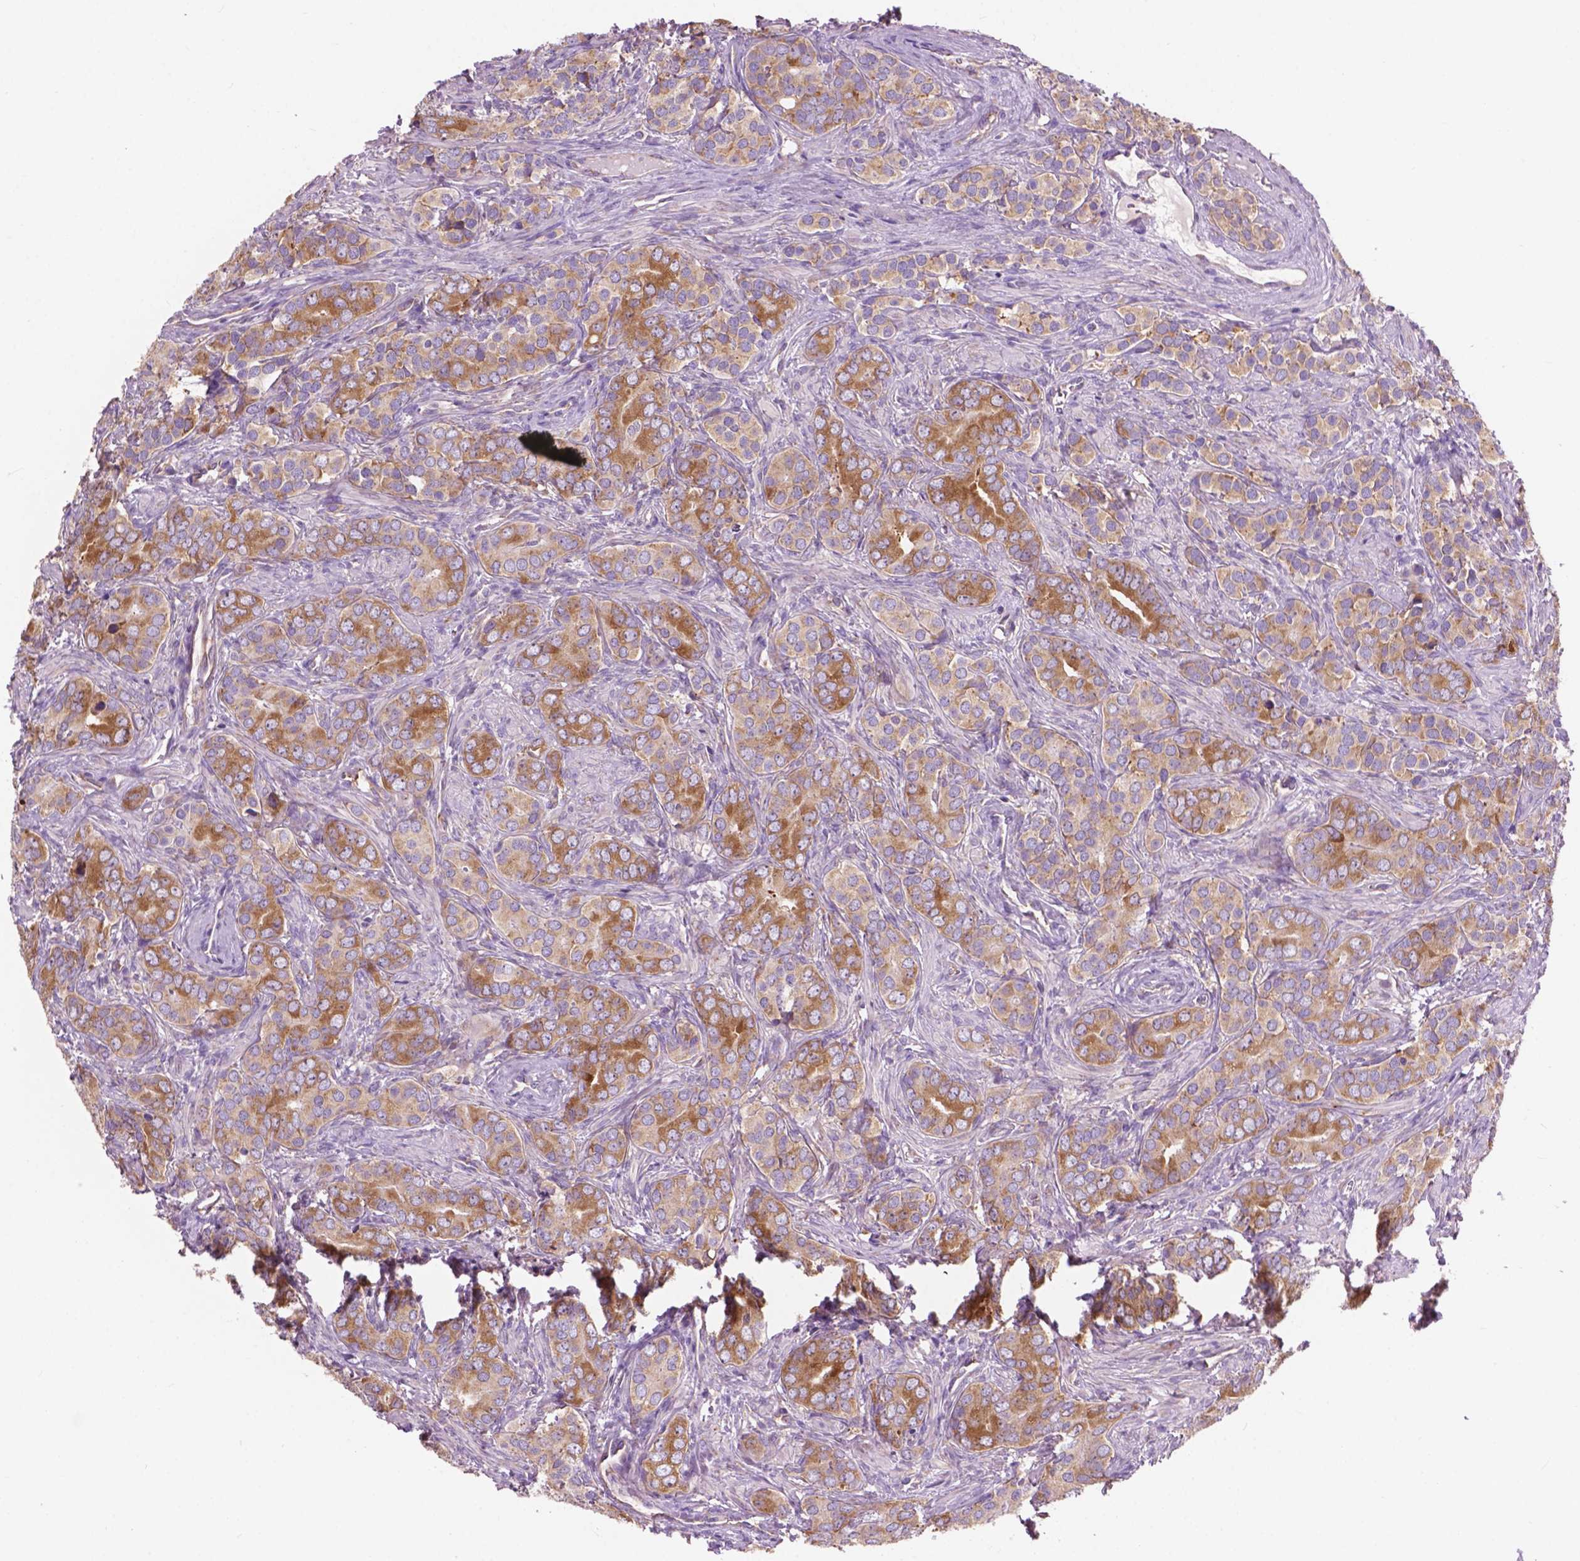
{"staining": {"intensity": "moderate", "quantity": ">75%", "location": "cytoplasmic/membranous"}, "tissue": "prostate cancer", "cell_type": "Tumor cells", "image_type": "cancer", "snomed": [{"axis": "morphology", "description": "Adenocarcinoma, High grade"}, {"axis": "topography", "description": "Prostate"}], "caption": "Moderate cytoplasmic/membranous staining for a protein is seen in about >75% of tumor cells of prostate adenocarcinoma (high-grade) using immunohistochemistry.", "gene": "RPL37A", "patient": {"sex": "male", "age": 84}}